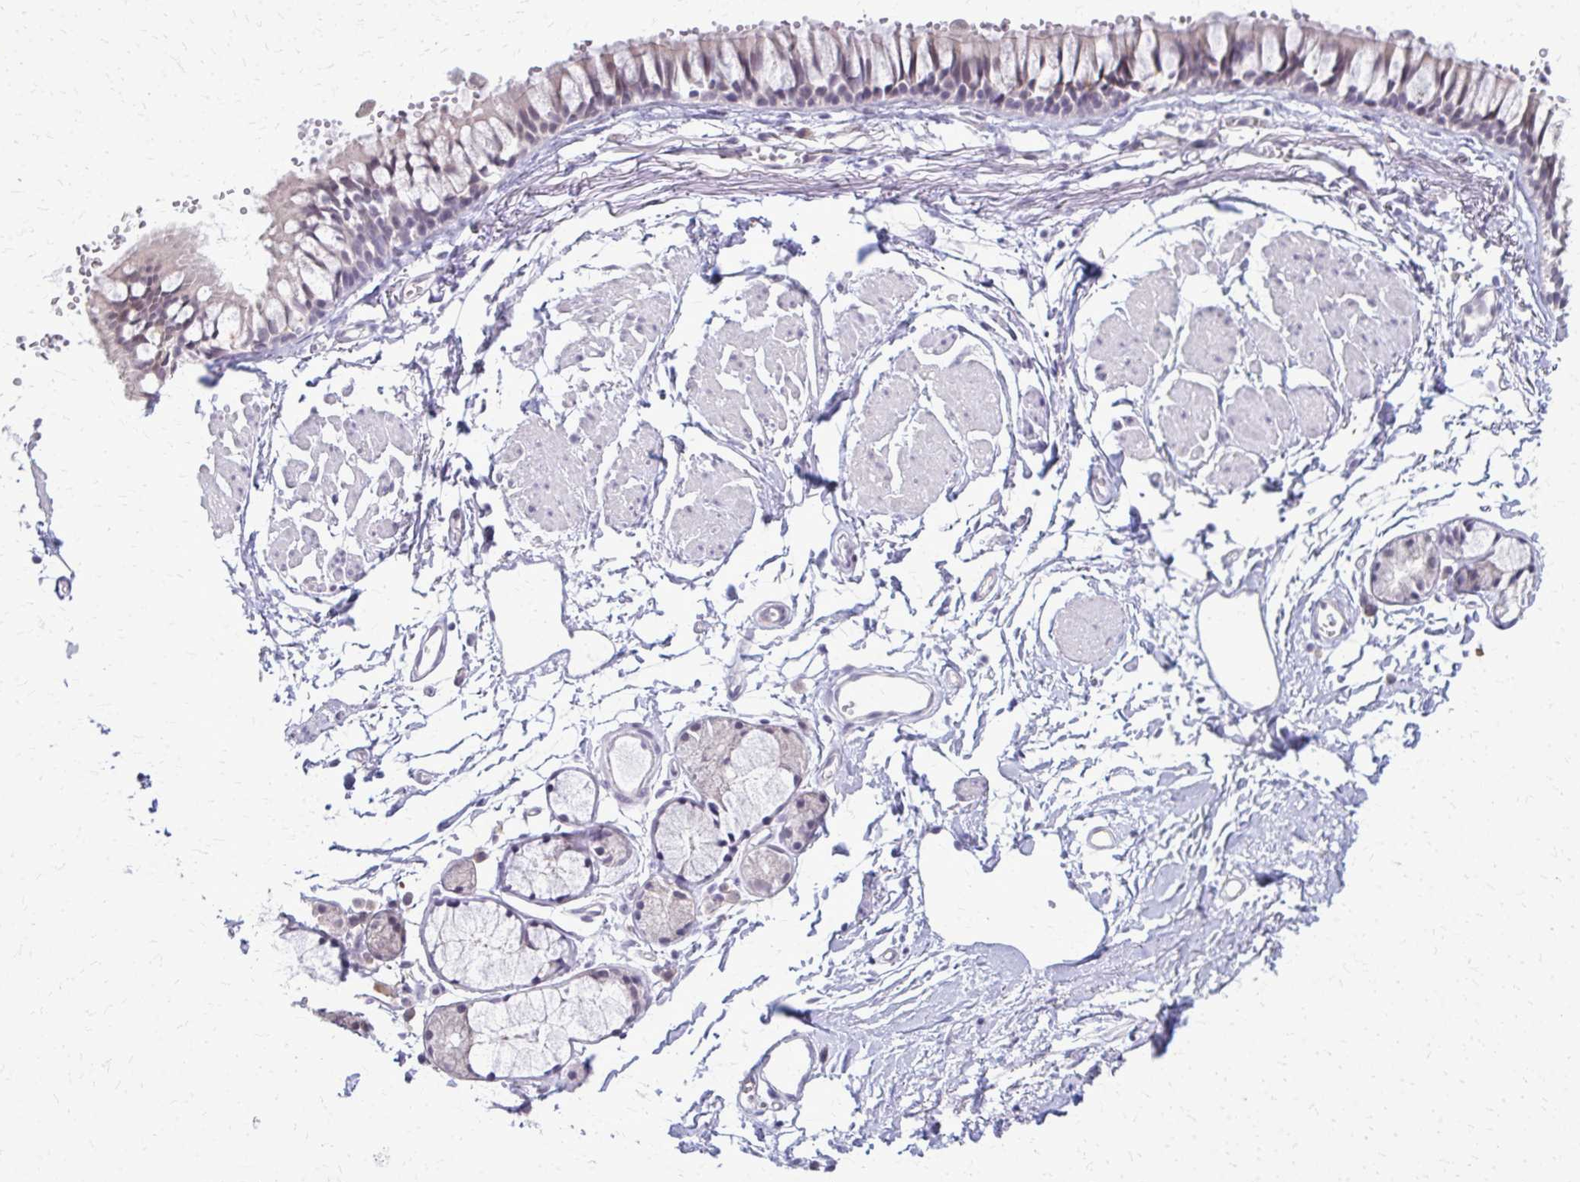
{"staining": {"intensity": "negative", "quantity": "none", "location": "none"}, "tissue": "bronchus", "cell_type": "Respiratory epithelial cells", "image_type": "normal", "snomed": [{"axis": "morphology", "description": "Normal tissue, NOS"}, {"axis": "topography", "description": "Cartilage tissue"}, {"axis": "topography", "description": "Bronchus"}, {"axis": "topography", "description": "Peripheral nerve tissue"}], "caption": "Micrograph shows no significant protein staining in respiratory epithelial cells of unremarkable bronchus.", "gene": "PLCB1", "patient": {"sex": "female", "age": 59}}